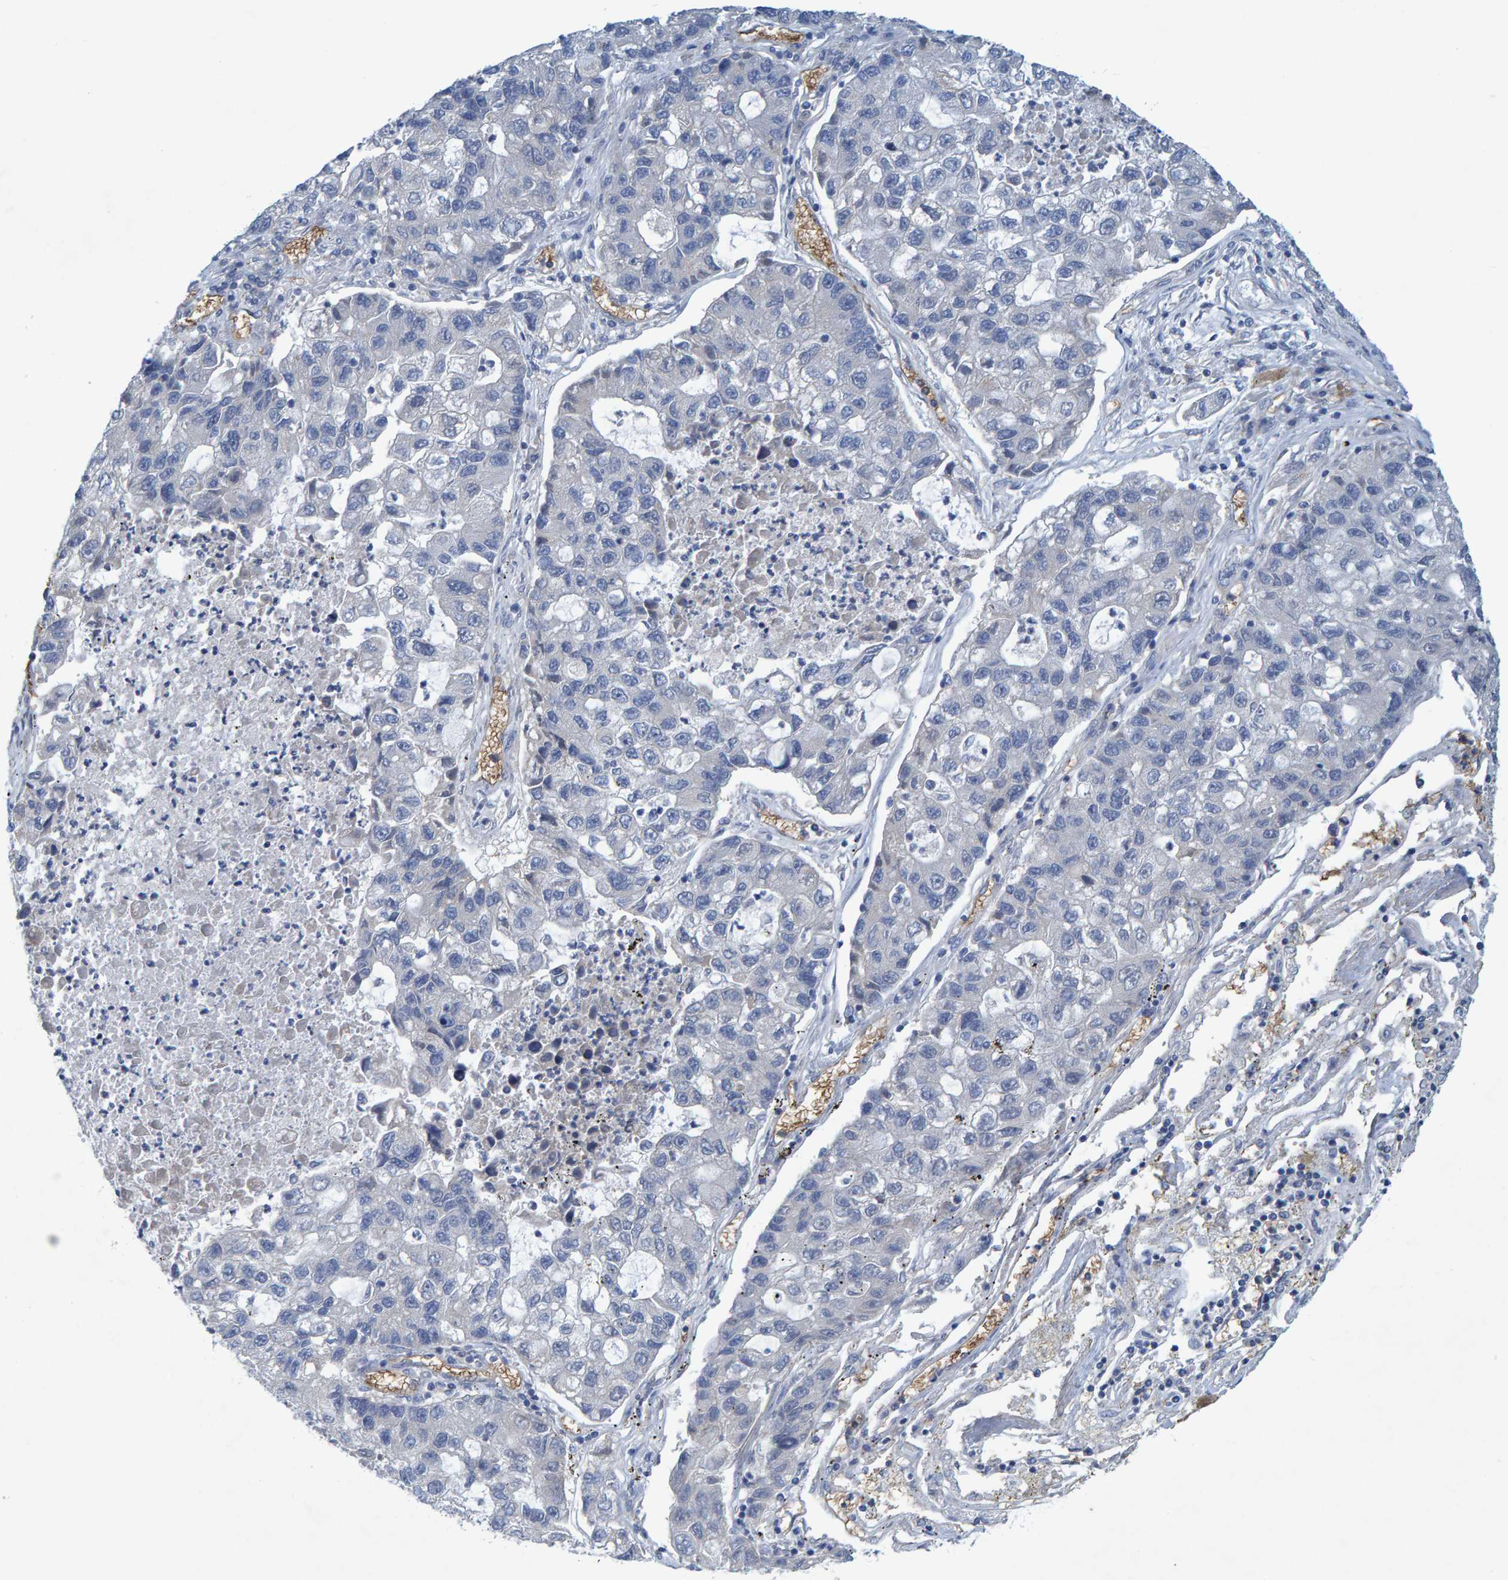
{"staining": {"intensity": "negative", "quantity": "none", "location": "none"}, "tissue": "lung cancer", "cell_type": "Tumor cells", "image_type": "cancer", "snomed": [{"axis": "morphology", "description": "Adenocarcinoma, NOS"}, {"axis": "topography", "description": "Lung"}], "caption": "Immunohistochemistry (IHC) photomicrograph of neoplastic tissue: human lung cancer (adenocarcinoma) stained with DAB demonstrates no significant protein staining in tumor cells.", "gene": "ALAD", "patient": {"sex": "female", "age": 51}}